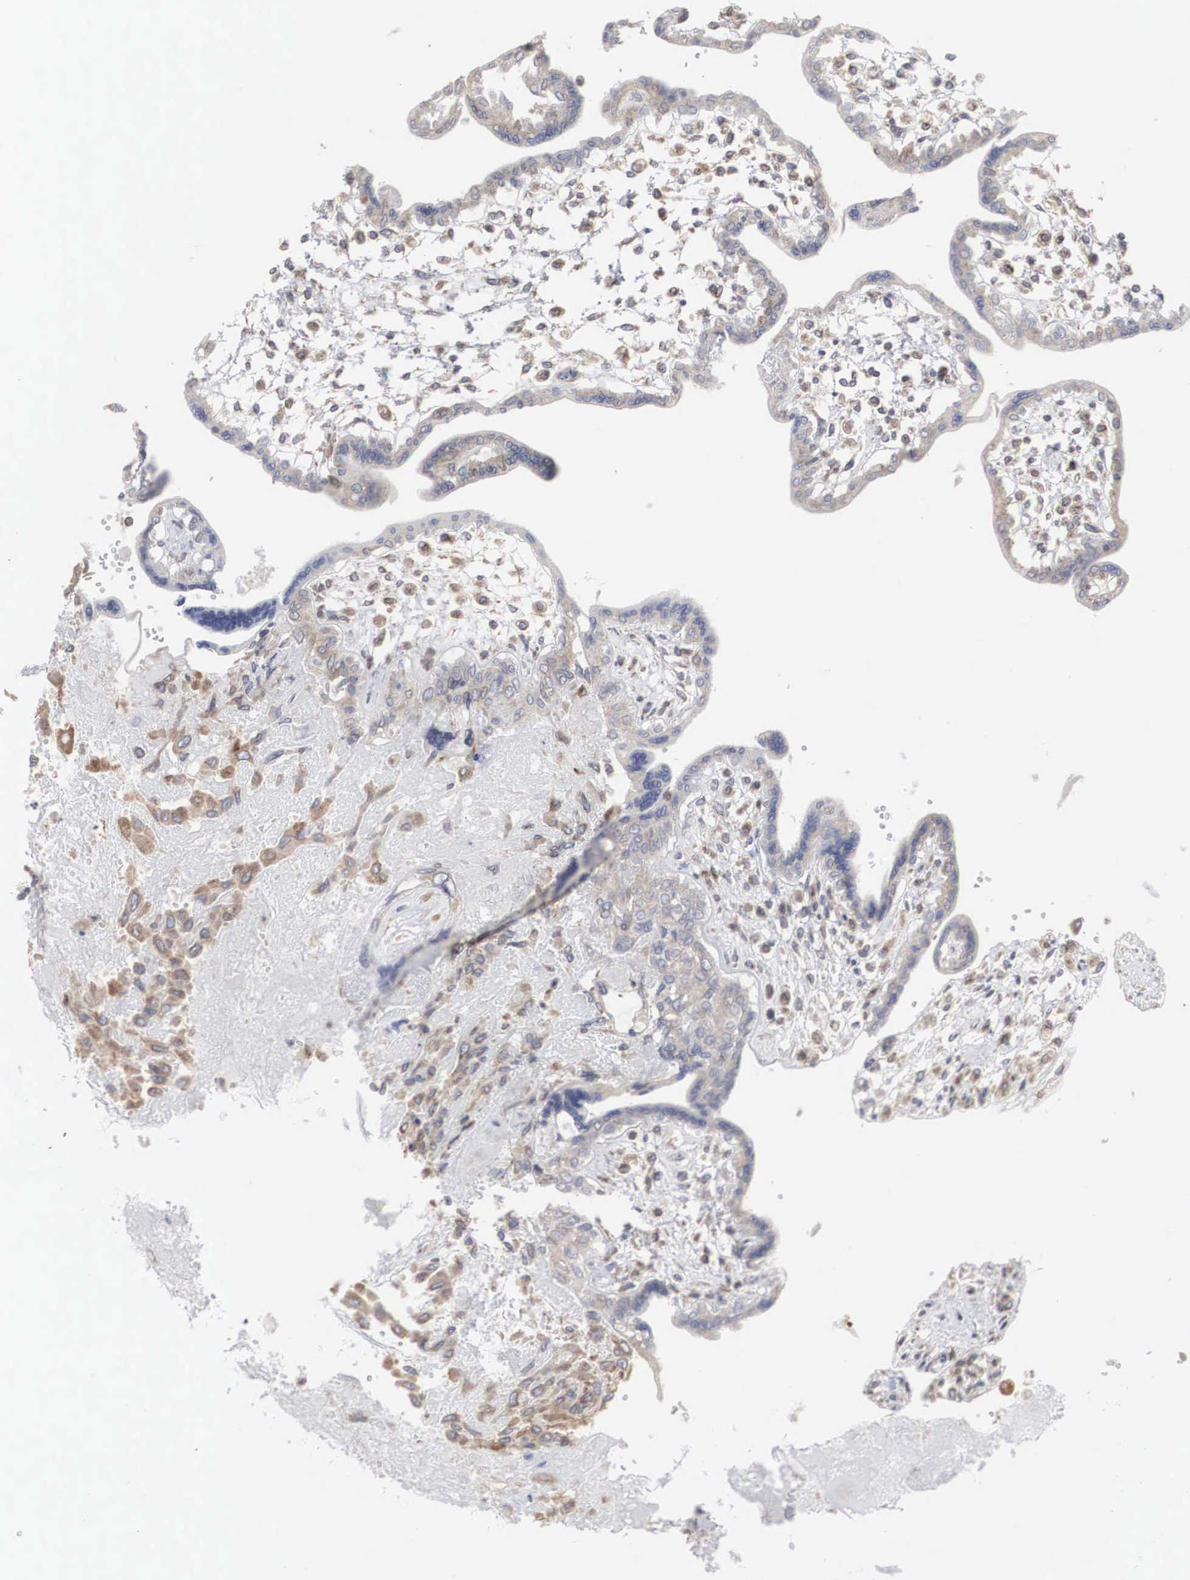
{"staining": {"intensity": "weak", "quantity": "25%-75%", "location": "cytoplasmic/membranous"}, "tissue": "placenta", "cell_type": "Decidual cells", "image_type": "normal", "snomed": [{"axis": "morphology", "description": "Normal tissue, NOS"}, {"axis": "topography", "description": "Placenta"}], "caption": "Immunohistochemistry (IHC) of normal human placenta exhibits low levels of weak cytoplasmic/membranous positivity in about 25%-75% of decidual cells.", "gene": "CTAGE15", "patient": {"sex": "female", "age": 31}}